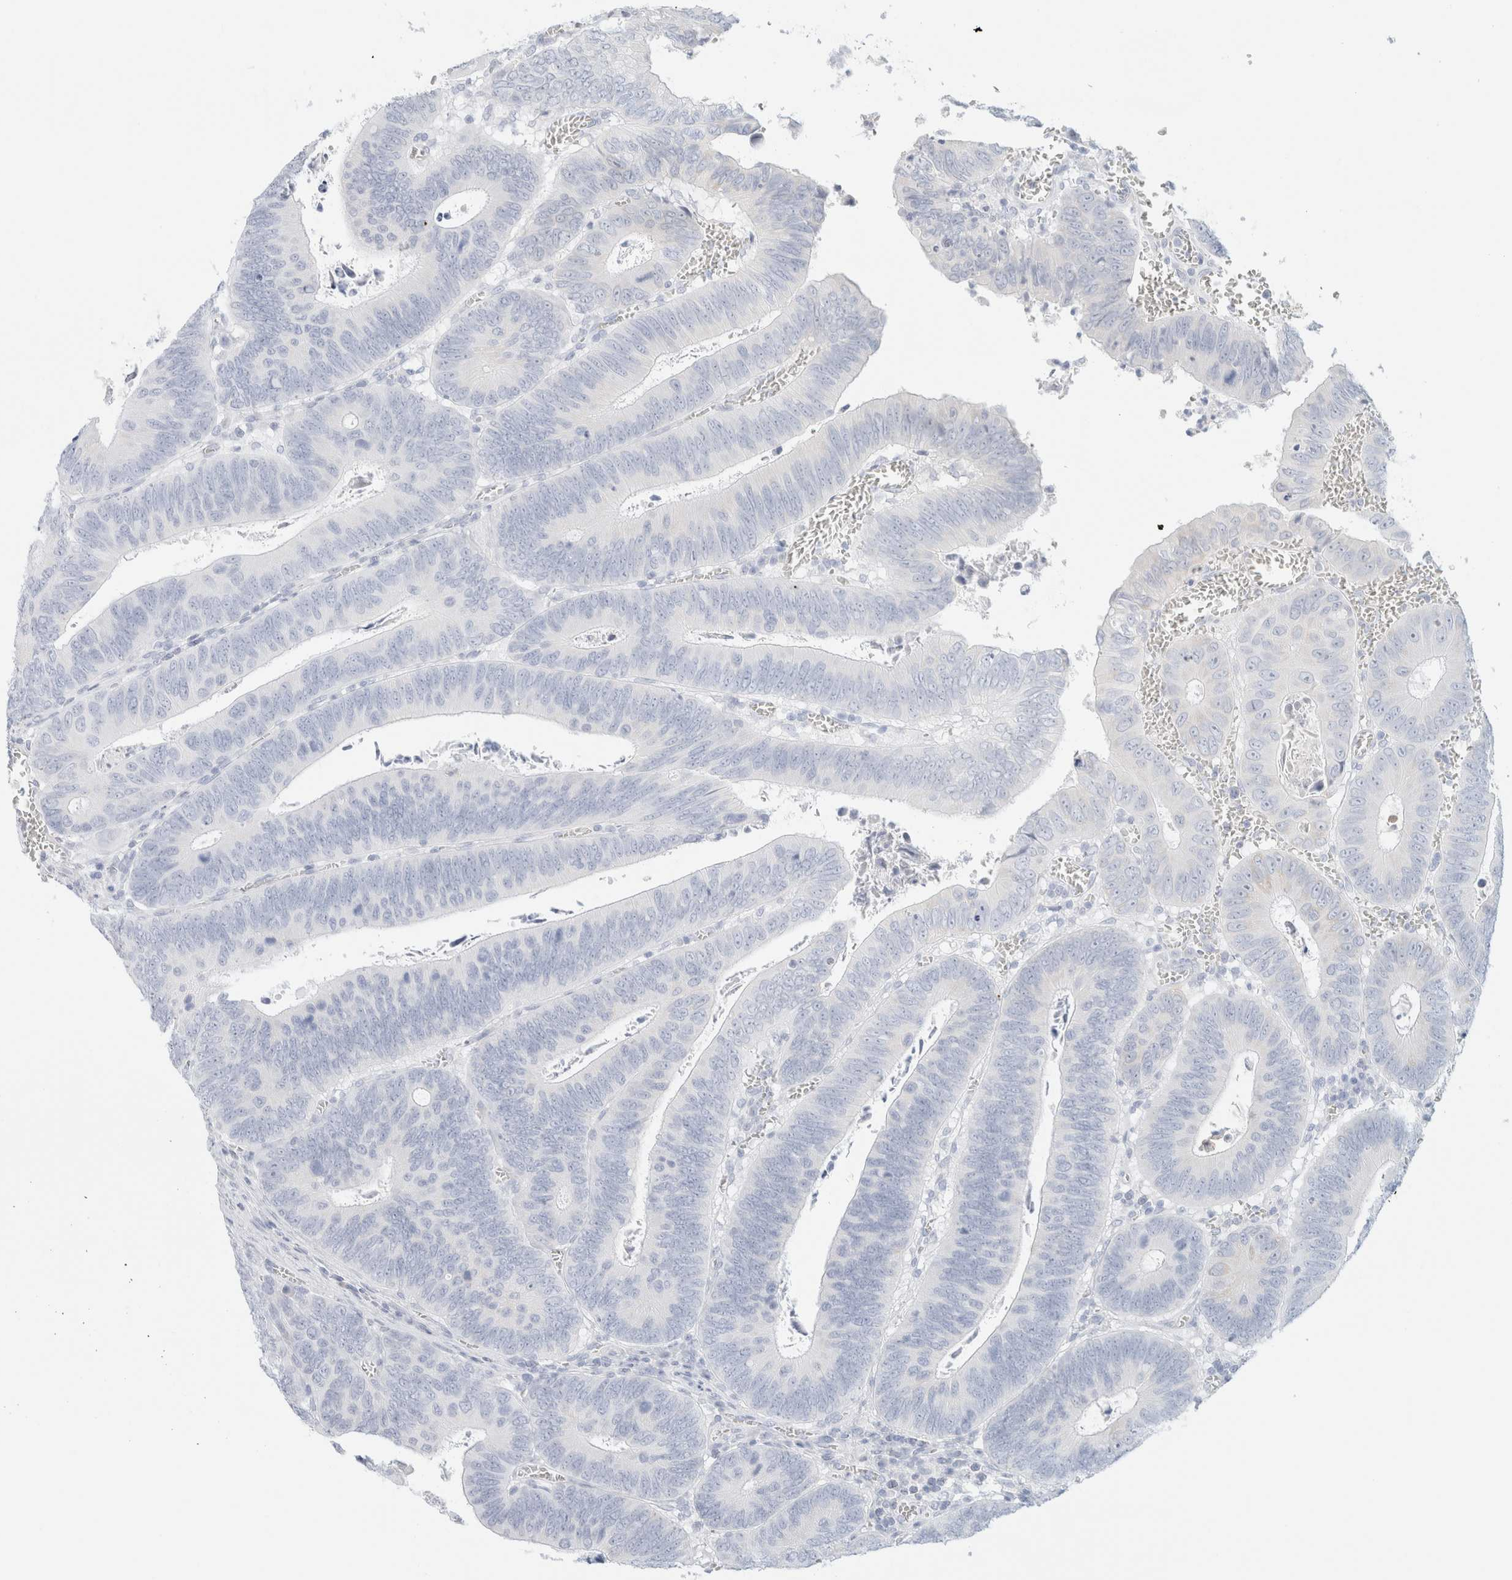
{"staining": {"intensity": "negative", "quantity": "none", "location": "none"}, "tissue": "colorectal cancer", "cell_type": "Tumor cells", "image_type": "cancer", "snomed": [{"axis": "morphology", "description": "Inflammation, NOS"}, {"axis": "morphology", "description": "Adenocarcinoma, NOS"}, {"axis": "topography", "description": "Colon"}], "caption": "Tumor cells are negative for protein expression in human colorectal cancer.", "gene": "HEXD", "patient": {"sex": "male", "age": 72}}